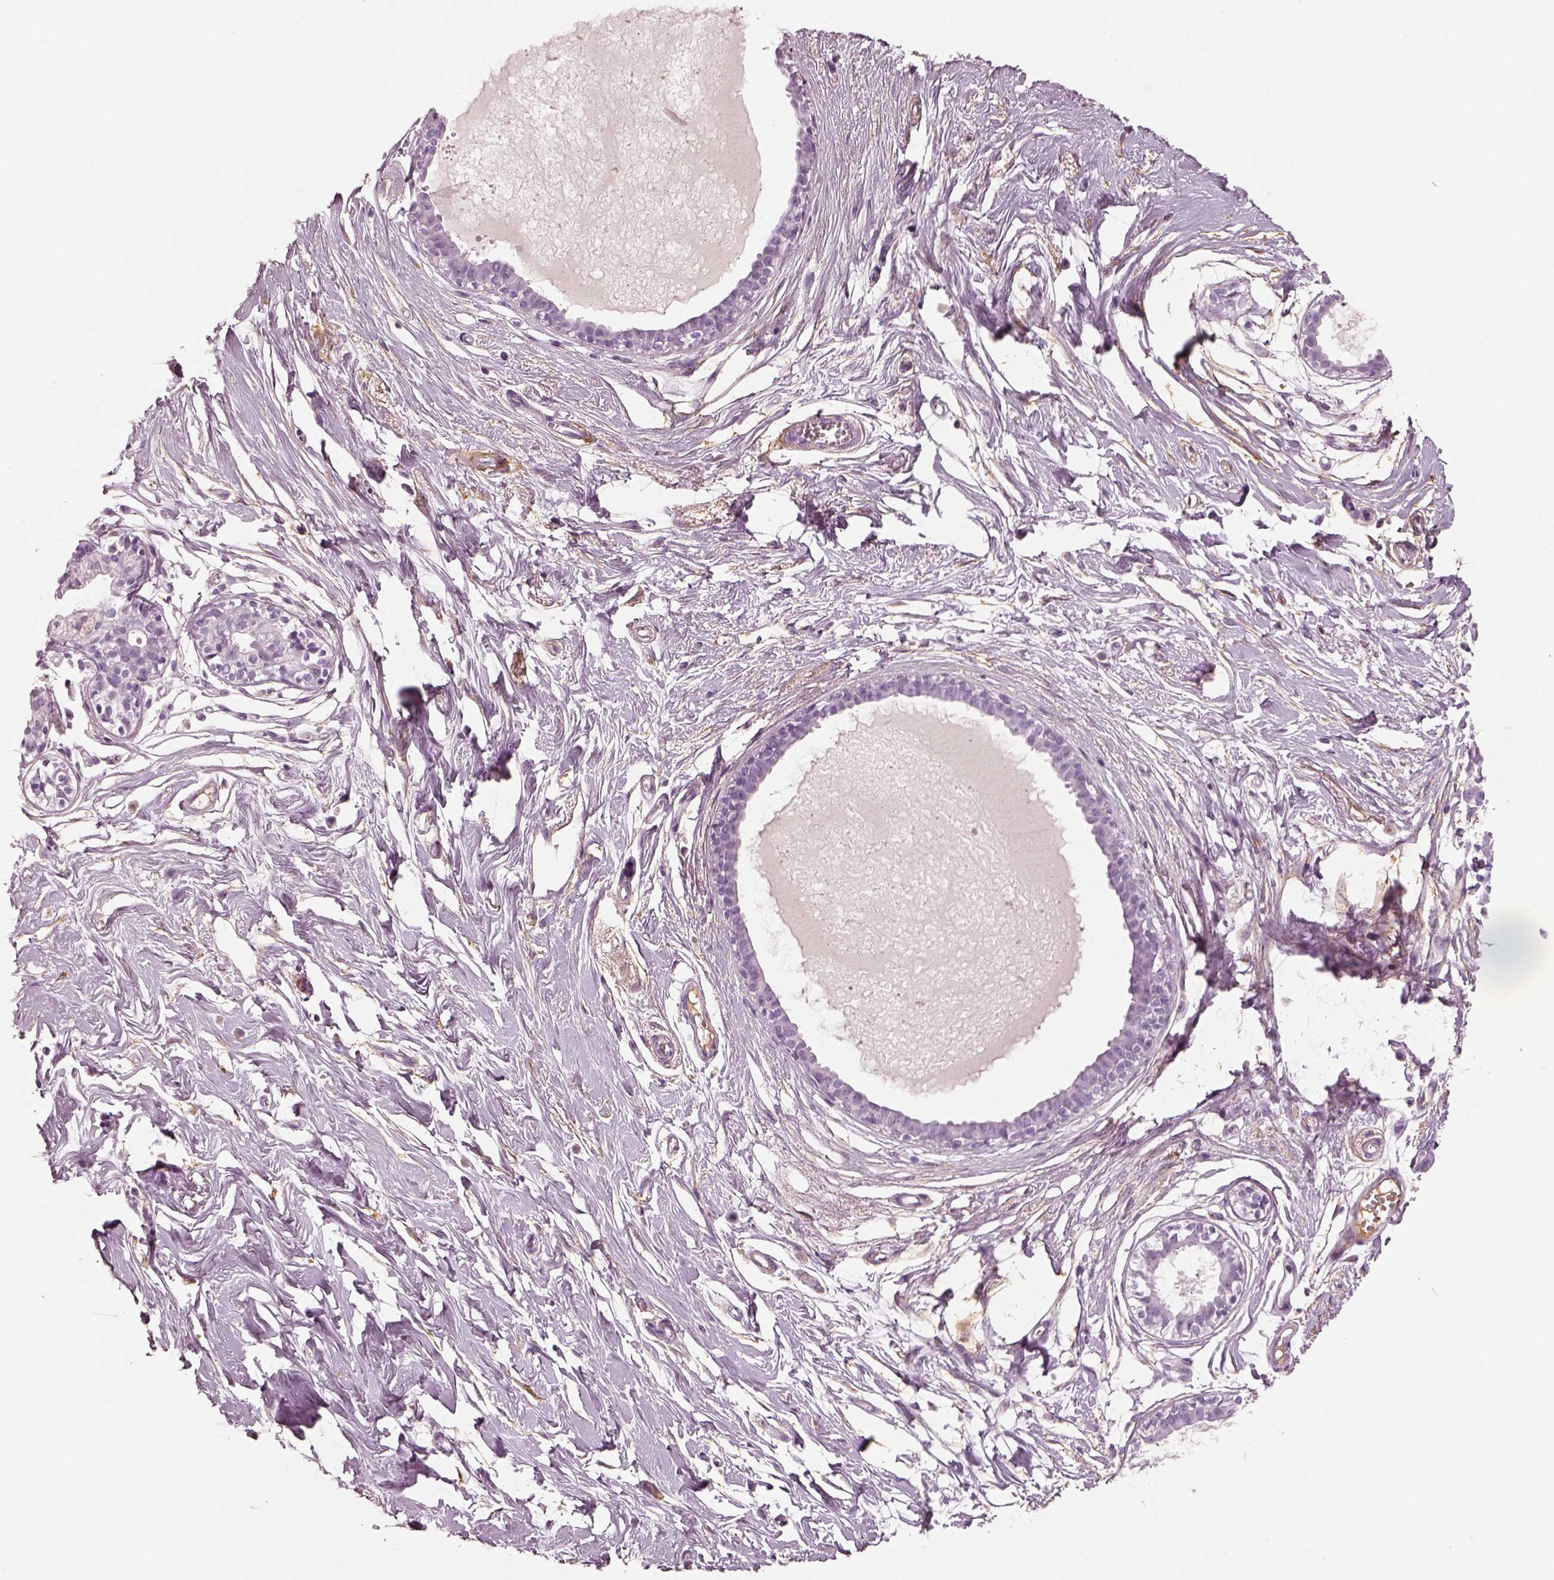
{"staining": {"intensity": "negative", "quantity": "none", "location": "none"}, "tissue": "breast", "cell_type": "Adipocytes", "image_type": "normal", "snomed": [{"axis": "morphology", "description": "Normal tissue, NOS"}, {"axis": "topography", "description": "Breast"}], "caption": "Breast was stained to show a protein in brown. There is no significant positivity in adipocytes. (DAB immunohistochemistry with hematoxylin counter stain).", "gene": "TRIM69", "patient": {"sex": "female", "age": 49}}